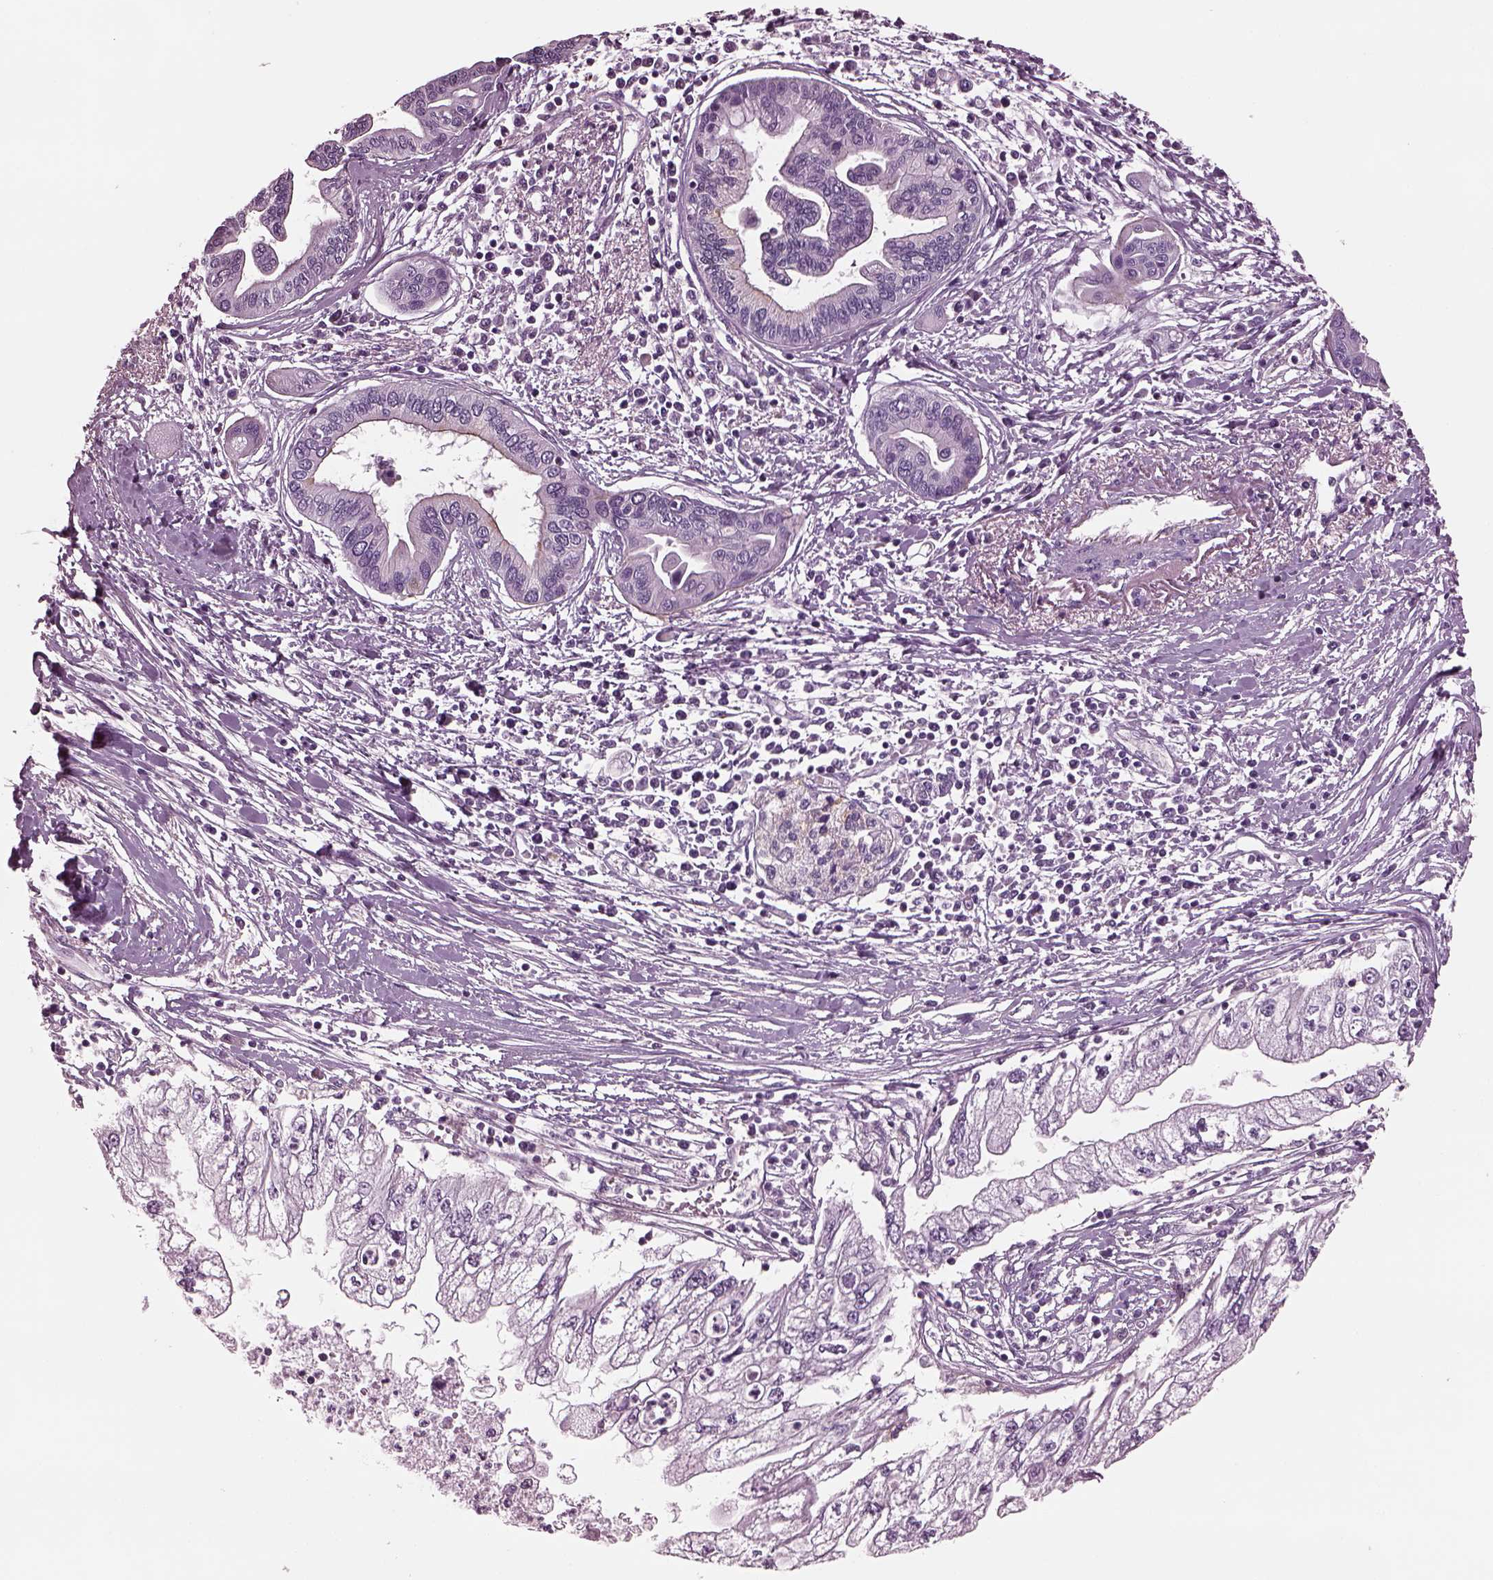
{"staining": {"intensity": "negative", "quantity": "none", "location": "none"}, "tissue": "pancreatic cancer", "cell_type": "Tumor cells", "image_type": "cancer", "snomed": [{"axis": "morphology", "description": "Adenocarcinoma, NOS"}, {"axis": "topography", "description": "Pancreas"}], "caption": "Immunohistochemistry photomicrograph of neoplastic tissue: human pancreatic adenocarcinoma stained with DAB (3,3'-diaminobenzidine) exhibits no significant protein expression in tumor cells.", "gene": "GDF11", "patient": {"sex": "male", "age": 70}}